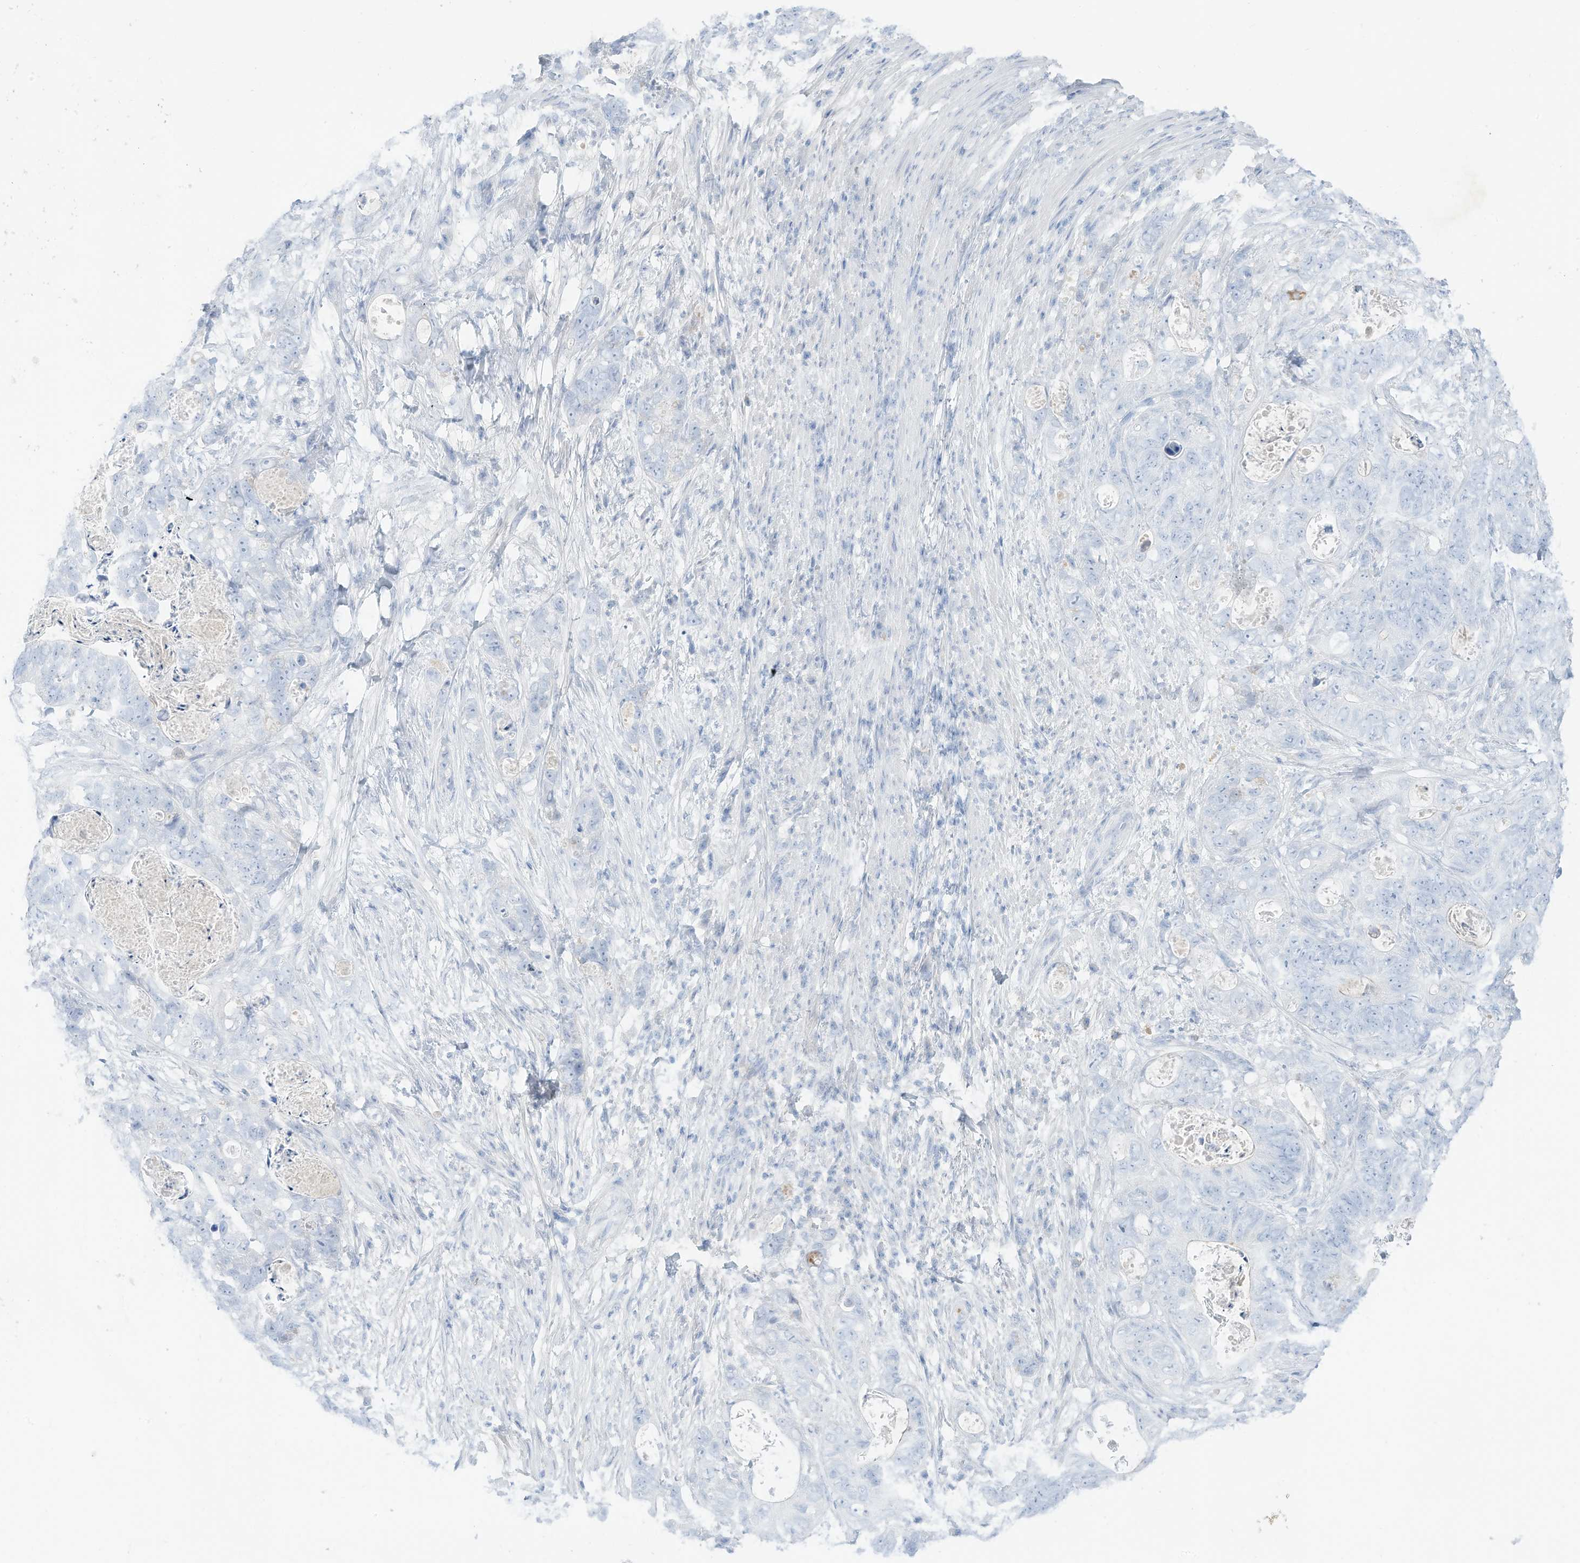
{"staining": {"intensity": "negative", "quantity": "none", "location": "none"}, "tissue": "stomach cancer", "cell_type": "Tumor cells", "image_type": "cancer", "snomed": [{"axis": "morphology", "description": "Adenocarcinoma, NOS"}, {"axis": "topography", "description": "Stomach"}], "caption": "This is an immunohistochemistry (IHC) histopathology image of human stomach adenocarcinoma. There is no positivity in tumor cells.", "gene": "HSD17B13", "patient": {"sex": "female", "age": 89}}